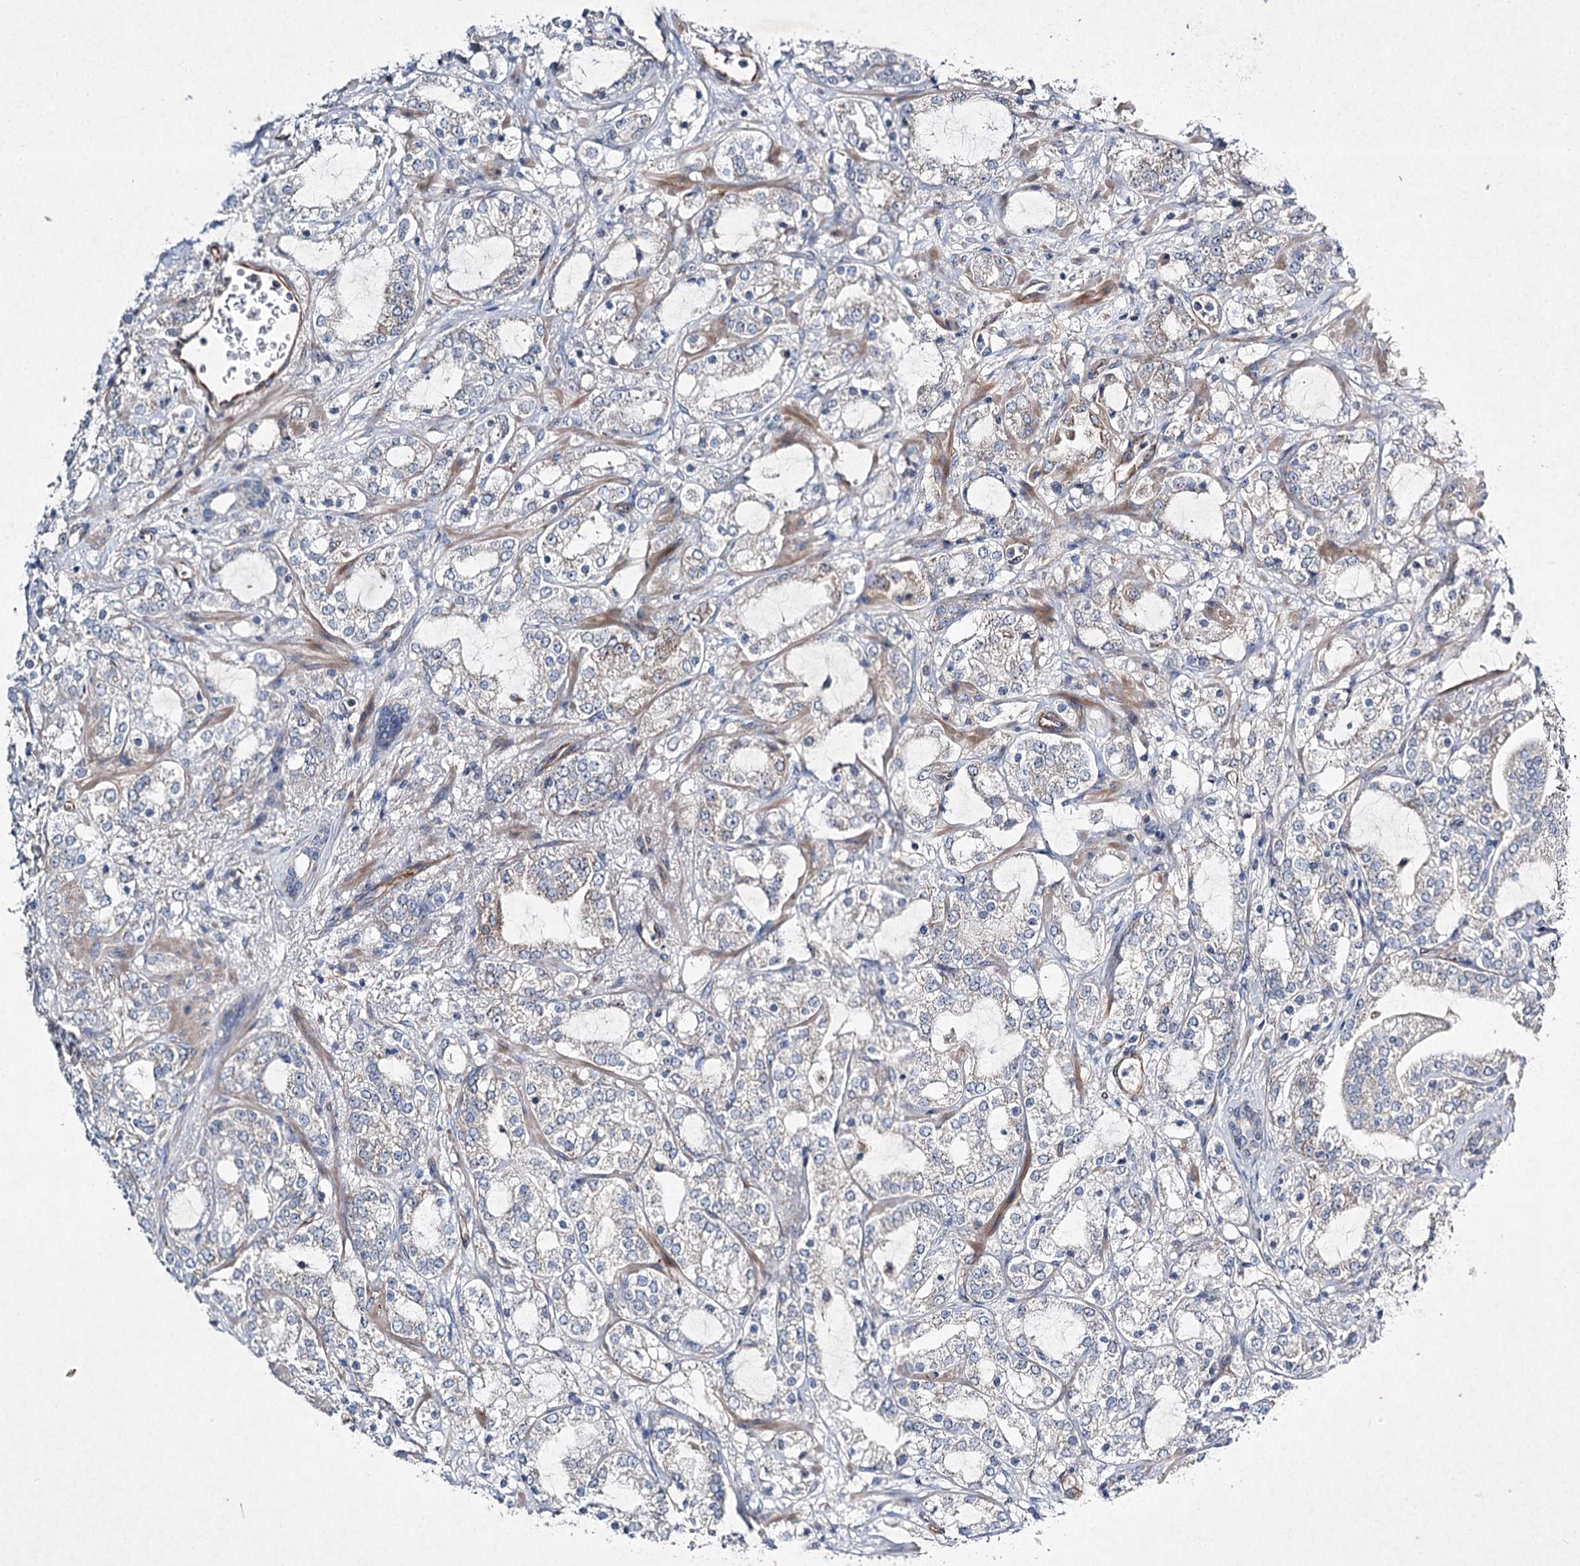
{"staining": {"intensity": "negative", "quantity": "none", "location": "none"}, "tissue": "prostate cancer", "cell_type": "Tumor cells", "image_type": "cancer", "snomed": [{"axis": "morphology", "description": "Adenocarcinoma, High grade"}, {"axis": "topography", "description": "Prostate"}], "caption": "Immunohistochemistry (IHC) of human prostate adenocarcinoma (high-grade) demonstrates no staining in tumor cells.", "gene": "KIAA0825", "patient": {"sex": "male", "age": 64}}